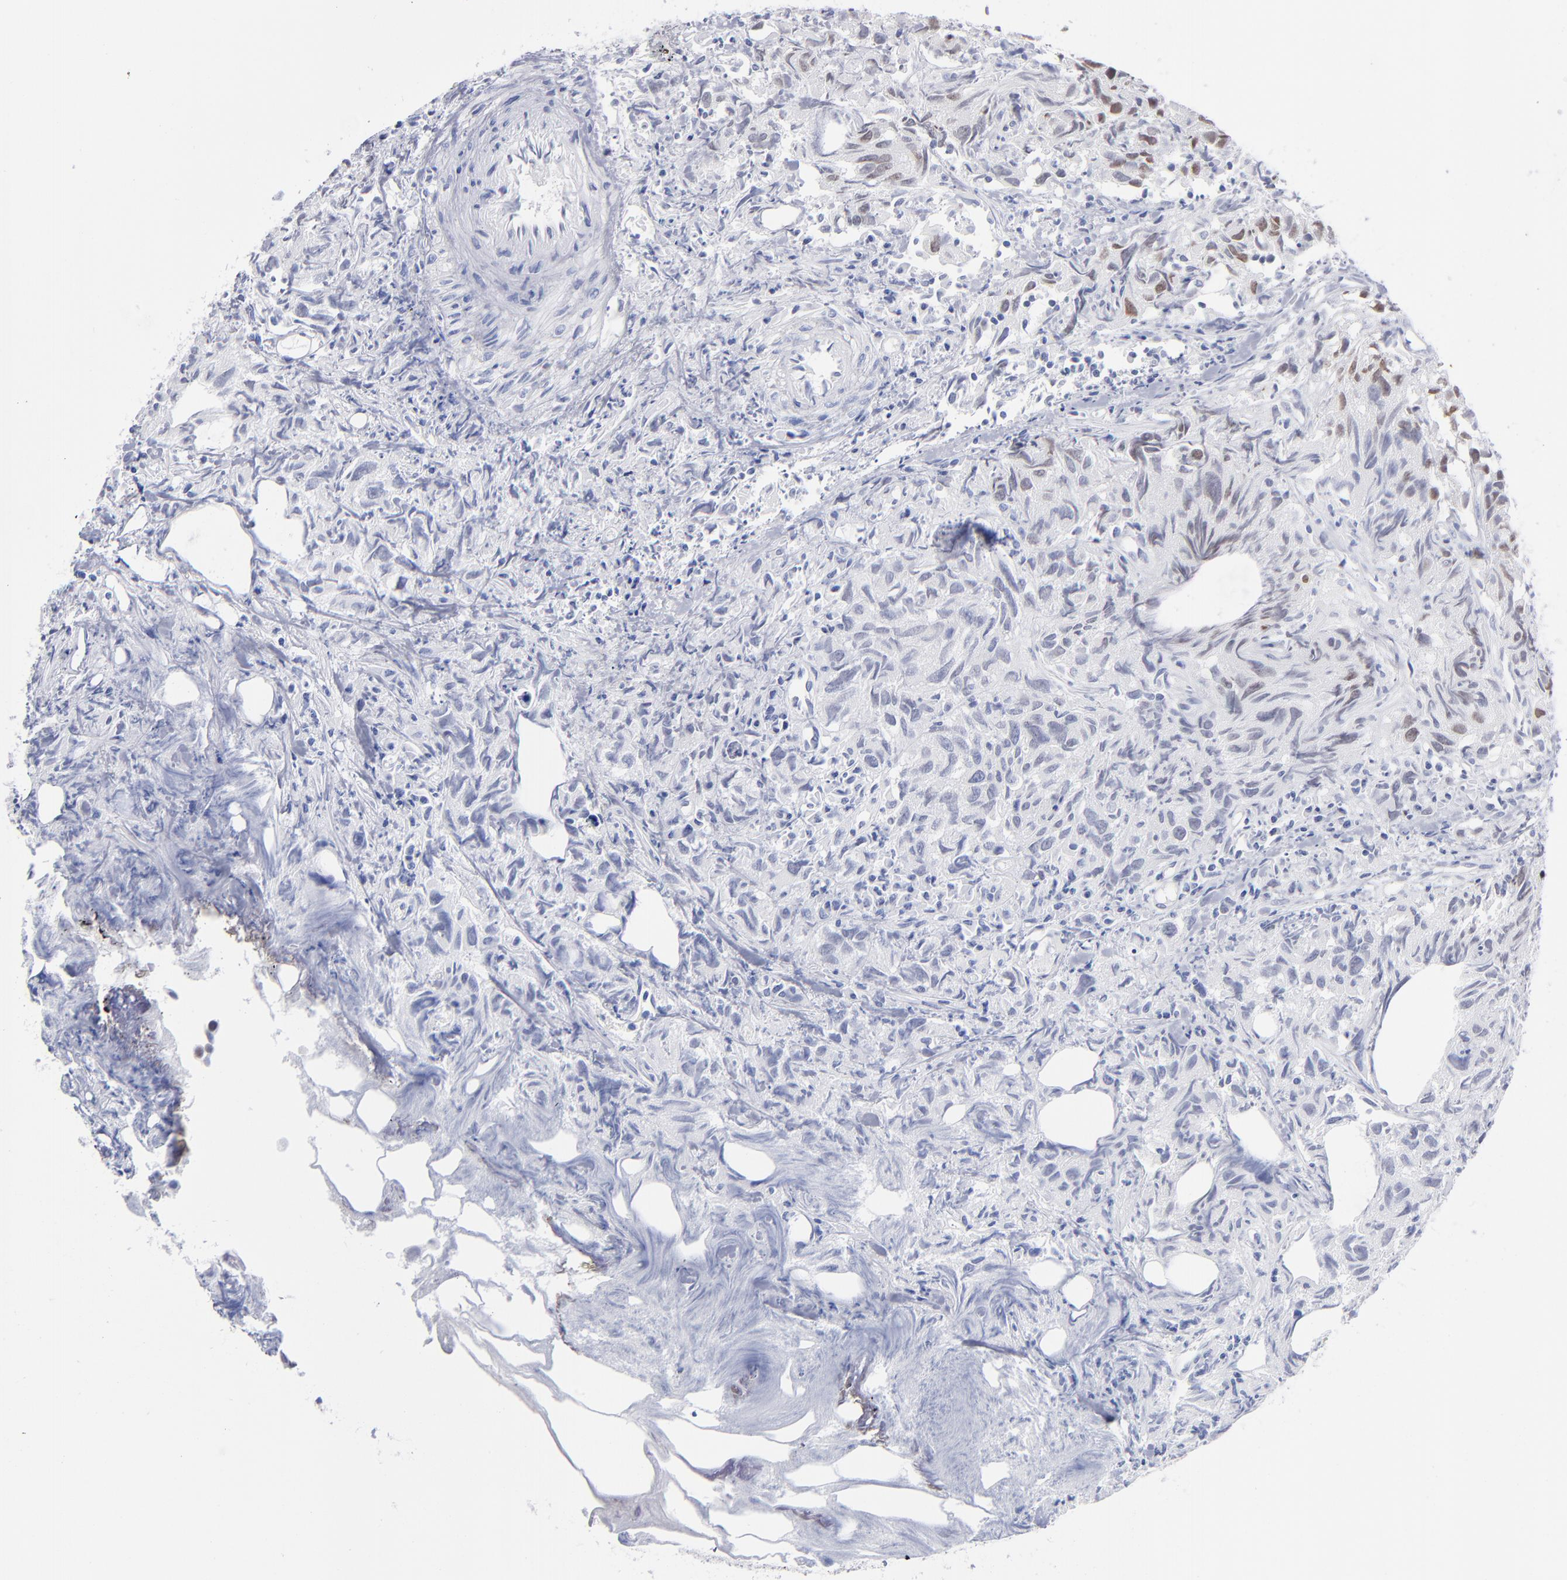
{"staining": {"intensity": "moderate", "quantity": "25%-75%", "location": "nuclear"}, "tissue": "urothelial cancer", "cell_type": "Tumor cells", "image_type": "cancer", "snomed": [{"axis": "morphology", "description": "Urothelial carcinoma, High grade"}, {"axis": "topography", "description": "Urinary bladder"}], "caption": "The histopathology image shows a brown stain indicating the presence of a protein in the nuclear of tumor cells in urothelial carcinoma (high-grade).", "gene": "SNRPB", "patient": {"sex": "female", "age": 75}}